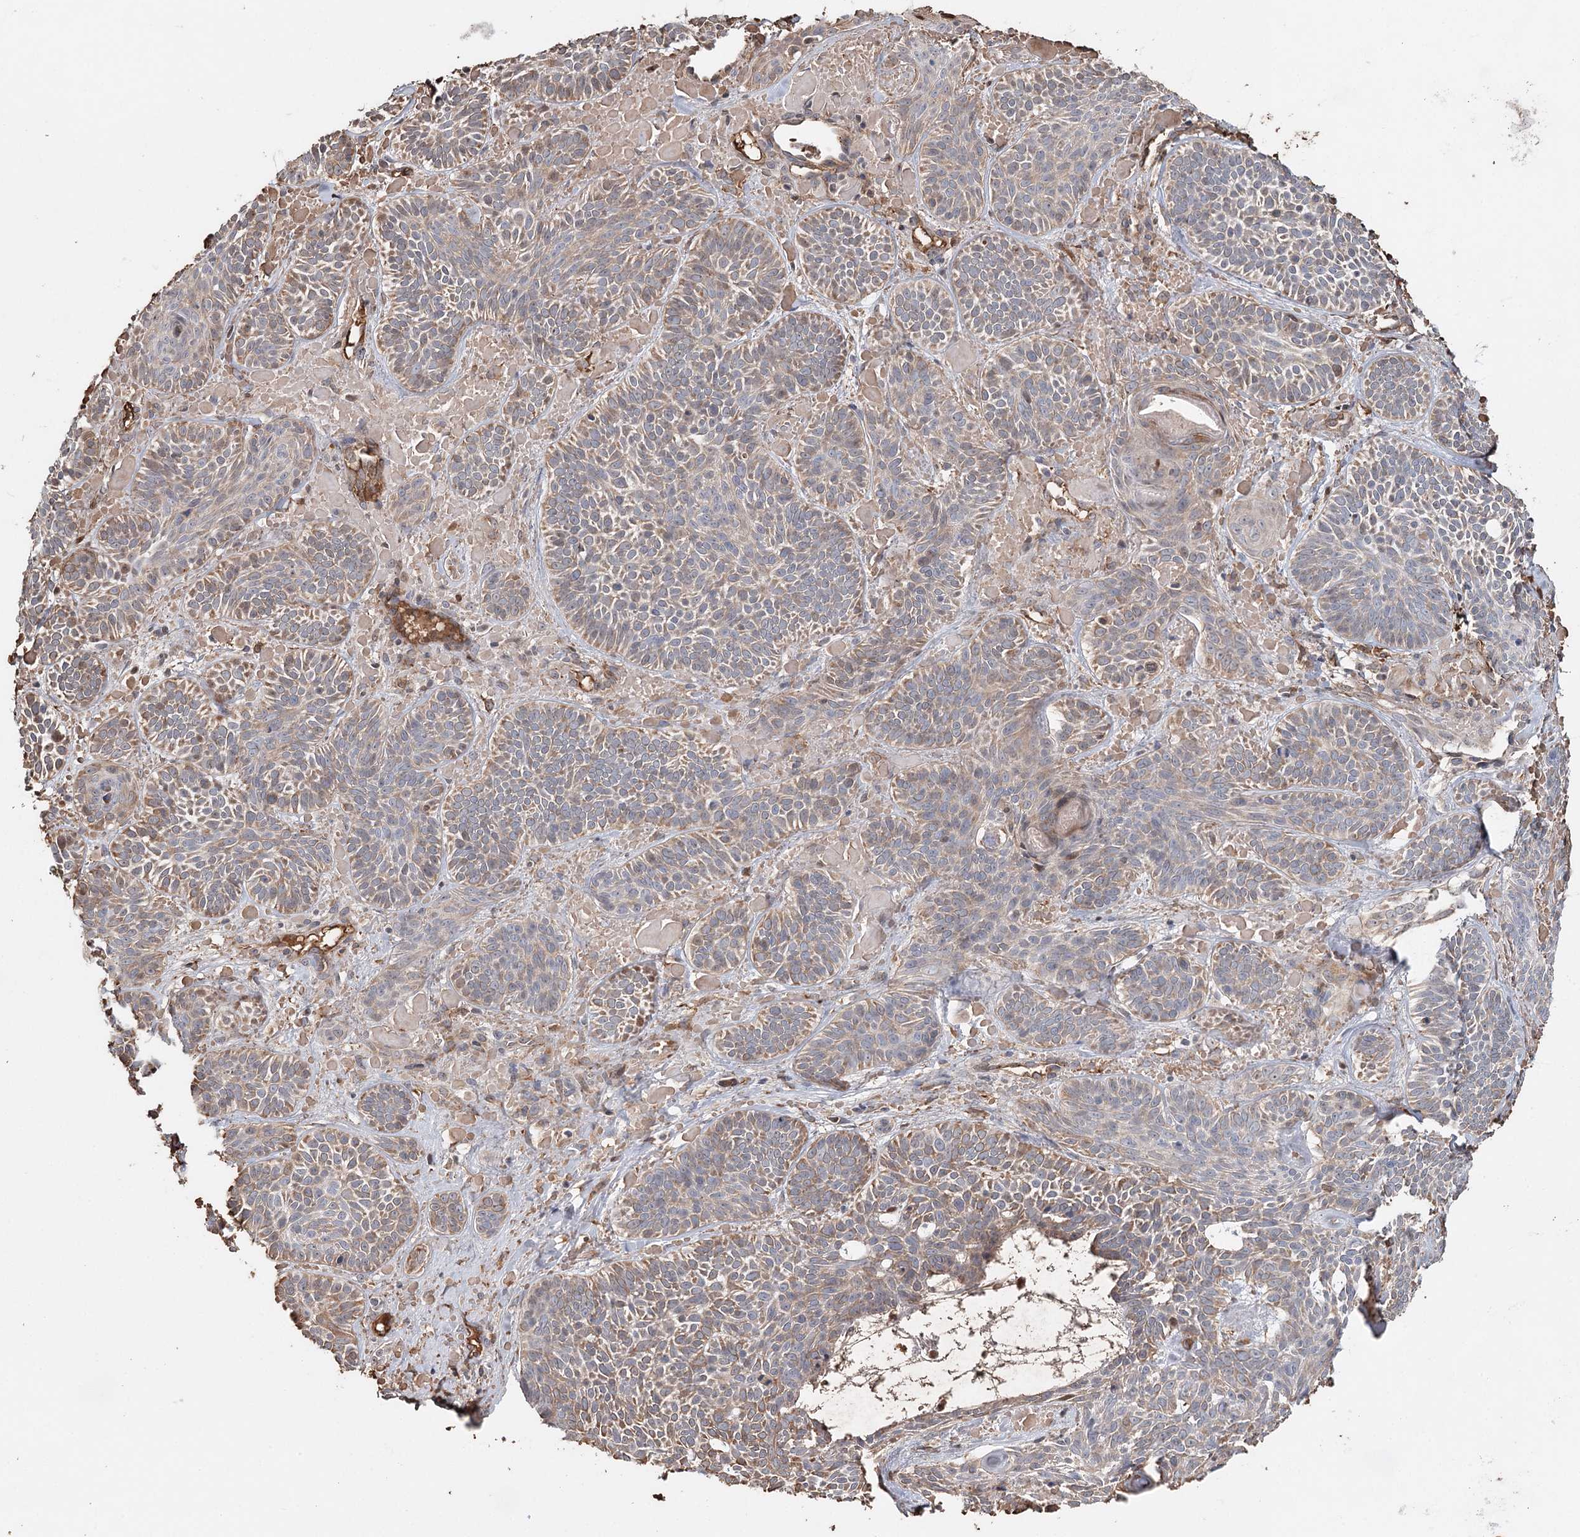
{"staining": {"intensity": "weak", "quantity": ">75%", "location": "cytoplasmic/membranous"}, "tissue": "skin cancer", "cell_type": "Tumor cells", "image_type": "cancer", "snomed": [{"axis": "morphology", "description": "Basal cell carcinoma"}, {"axis": "topography", "description": "Skin"}], "caption": "Weak cytoplasmic/membranous expression for a protein is present in approximately >75% of tumor cells of skin cancer using immunohistochemistry.", "gene": "SYVN1", "patient": {"sex": "male", "age": 85}}